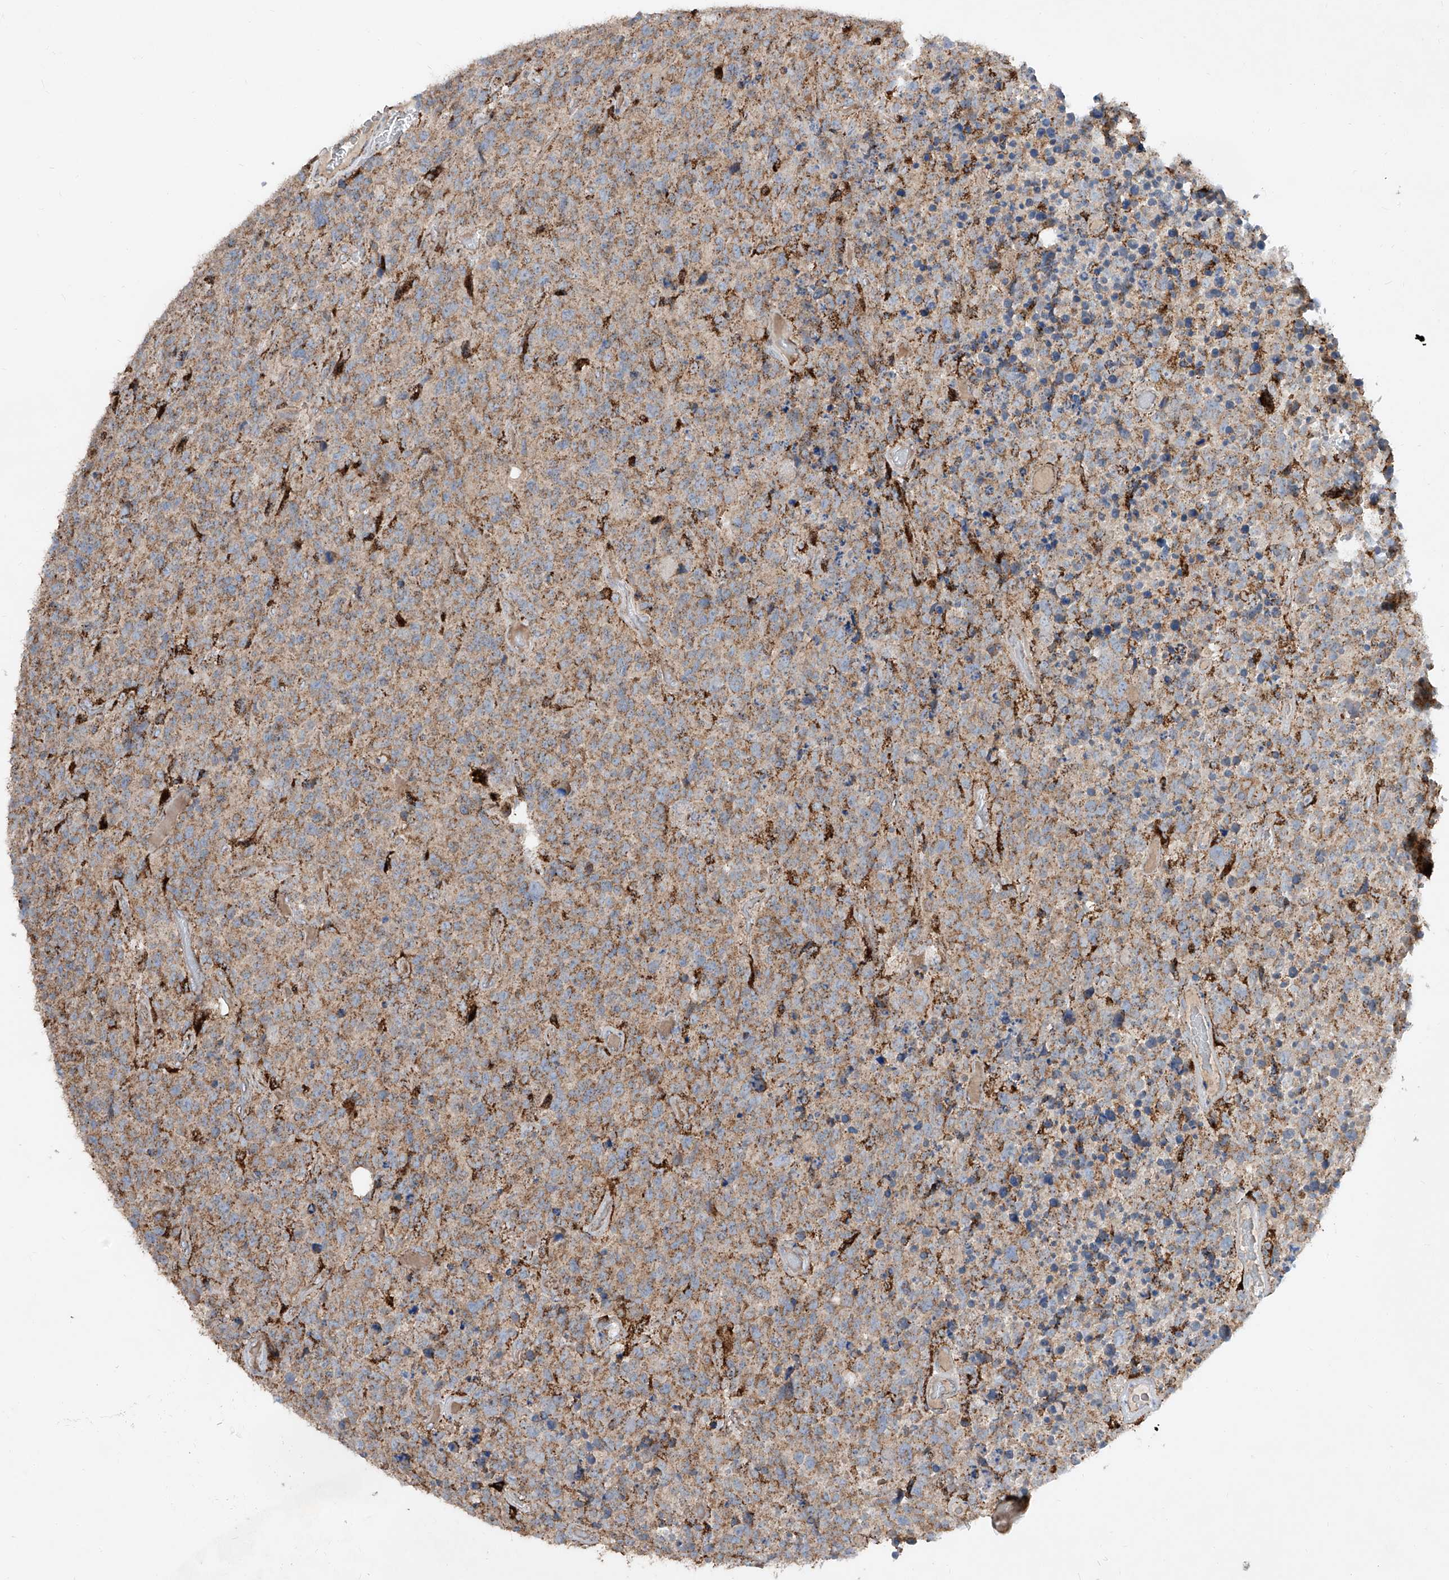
{"staining": {"intensity": "moderate", "quantity": ">75%", "location": "cytoplasmic/membranous"}, "tissue": "glioma", "cell_type": "Tumor cells", "image_type": "cancer", "snomed": [{"axis": "morphology", "description": "Glioma, malignant, High grade"}, {"axis": "topography", "description": "Brain"}], "caption": "DAB immunohistochemical staining of human glioma demonstrates moderate cytoplasmic/membranous protein expression in about >75% of tumor cells.", "gene": "ABCD3", "patient": {"sex": "male", "age": 69}}